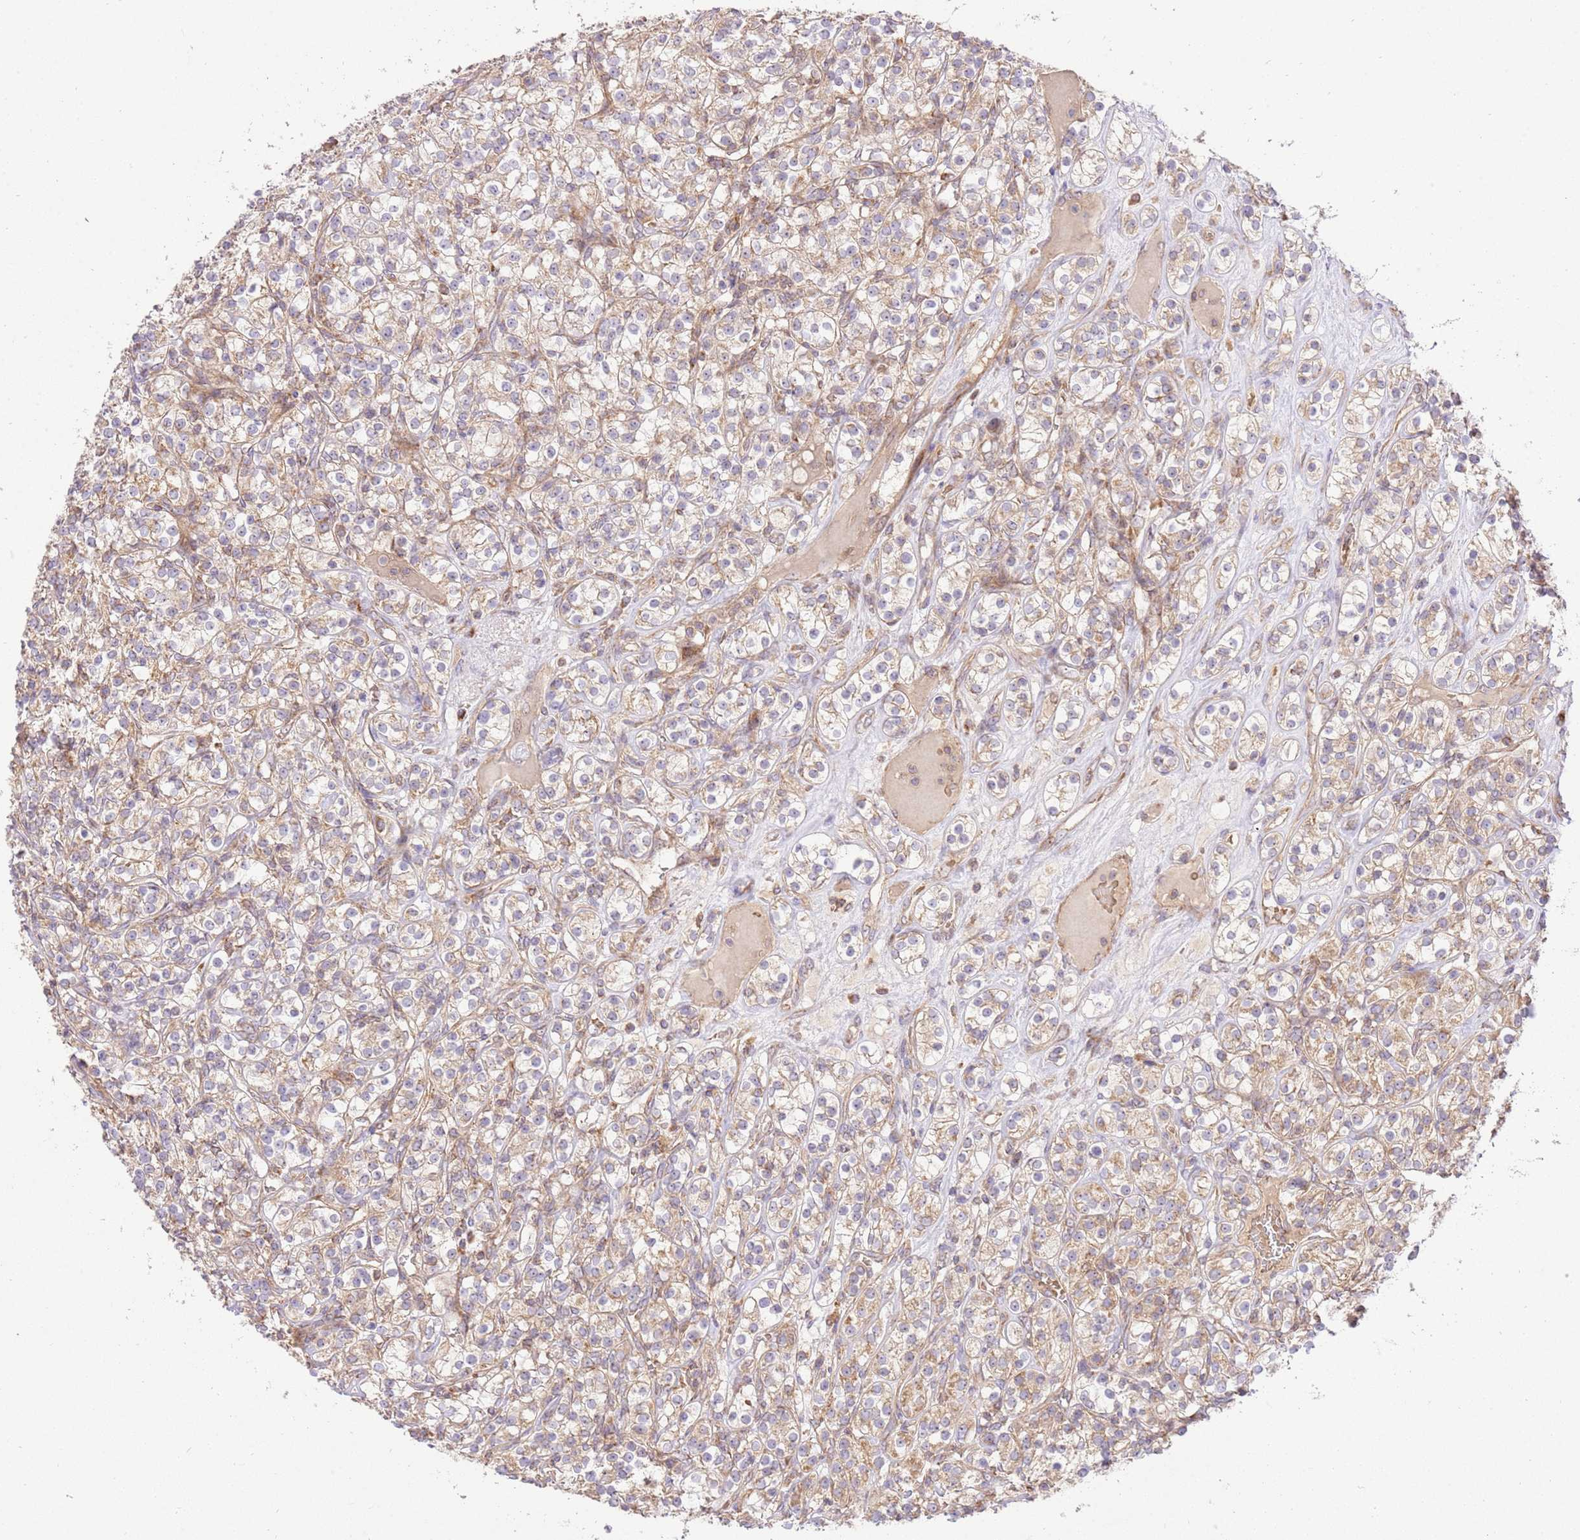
{"staining": {"intensity": "weak", "quantity": "<25%", "location": "cytoplasmic/membranous"}, "tissue": "renal cancer", "cell_type": "Tumor cells", "image_type": "cancer", "snomed": [{"axis": "morphology", "description": "Adenocarcinoma, NOS"}, {"axis": "topography", "description": "Kidney"}], "caption": "IHC photomicrograph of human adenocarcinoma (renal) stained for a protein (brown), which reveals no staining in tumor cells.", "gene": "SPATA2L", "patient": {"sex": "male", "age": 77}}